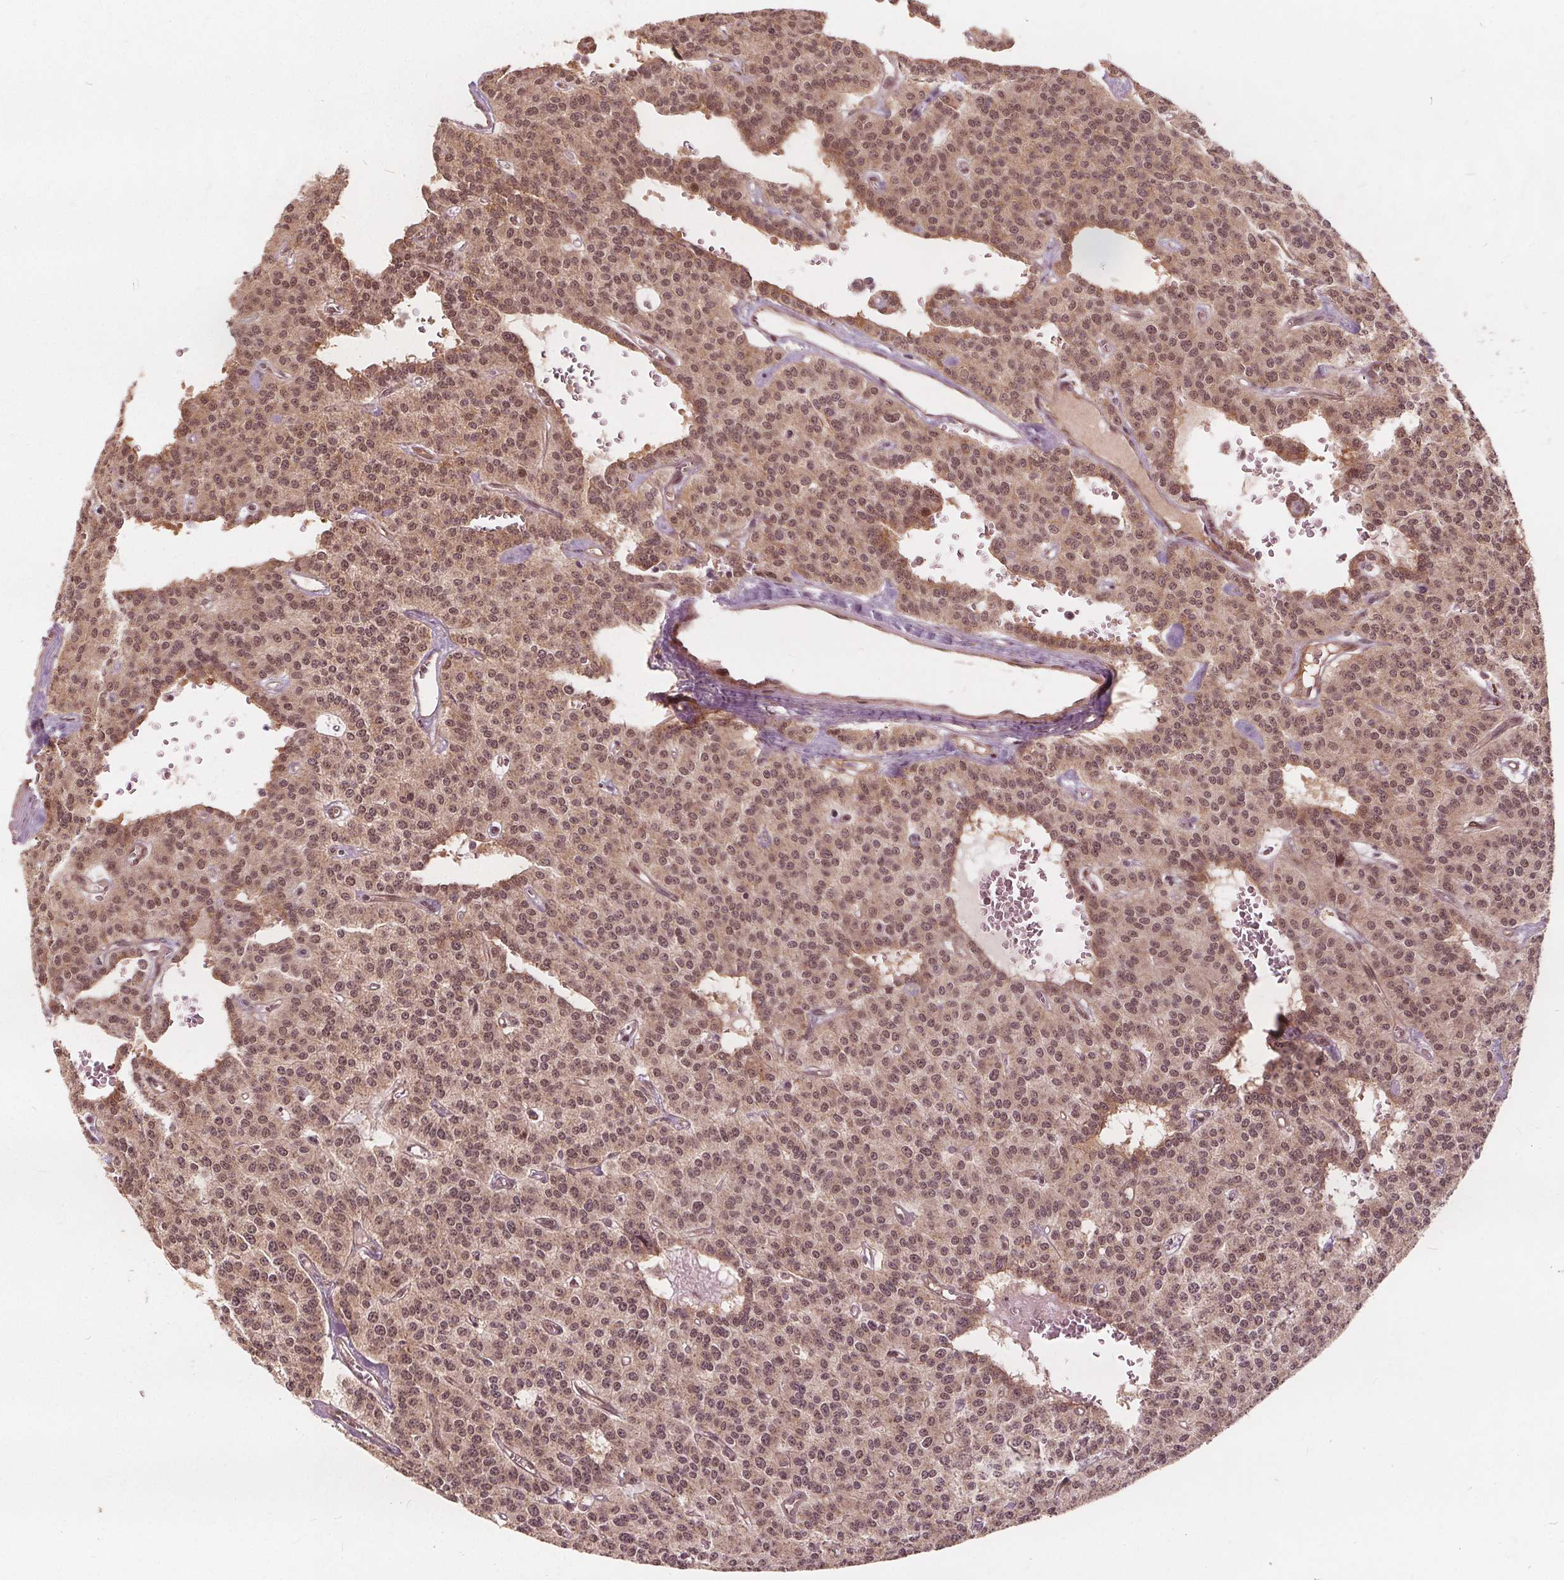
{"staining": {"intensity": "moderate", "quantity": ">75%", "location": "nuclear"}, "tissue": "carcinoid", "cell_type": "Tumor cells", "image_type": "cancer", "snomed": [{"axis": "morphology", "description": "Carcinoid, malignant, NOS"}, {"axis": "topography", "description": "Lung"}], "caption": "Human carcinoid (malignant) stained with a brown dye exhibits moderate nuclear positive staining in about >75% of tumor cells.", "gene": "PPP1CB", "patient": {"sex": "female", "age": 71}}